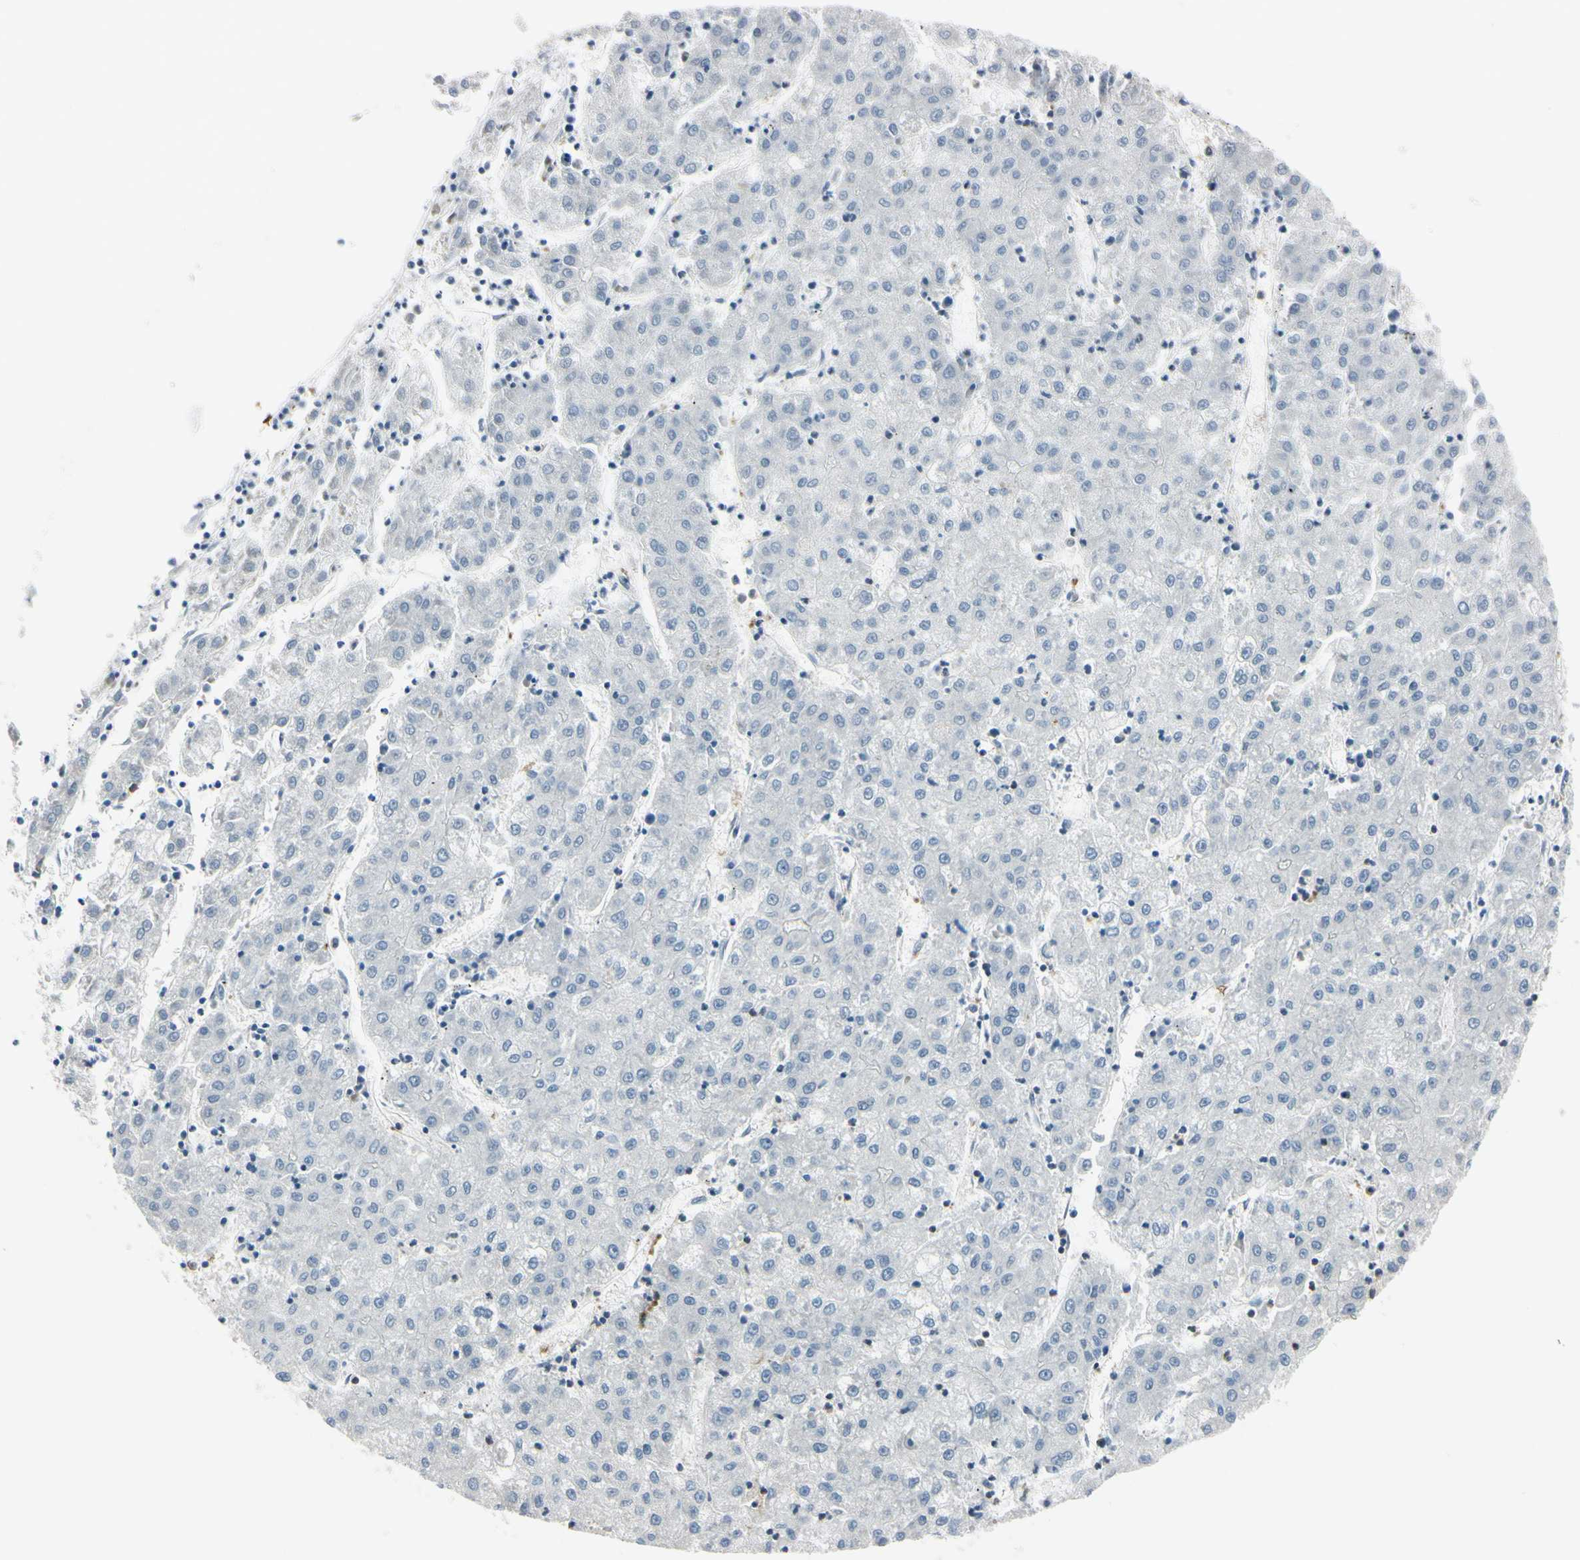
{"staining": {"intensity": "negative", "quantity": "none", "location": "none"}, "tissue": "liver cancer", "cell_type": "Tumor cells", "image_type": "cancer", "snomed": [{"axis": "morphology", "description": "Carcinoma, Hepatocellular, NOS"}, {"axis": "topography", "description": "Liver"}], "caption": "Human hepatocellular carcinoma (liver) stained for a protein using IHC exhibits no expression in tumor cells.", "gene": "CYRIB", "patient": {"sex": "male", "age": 72}}